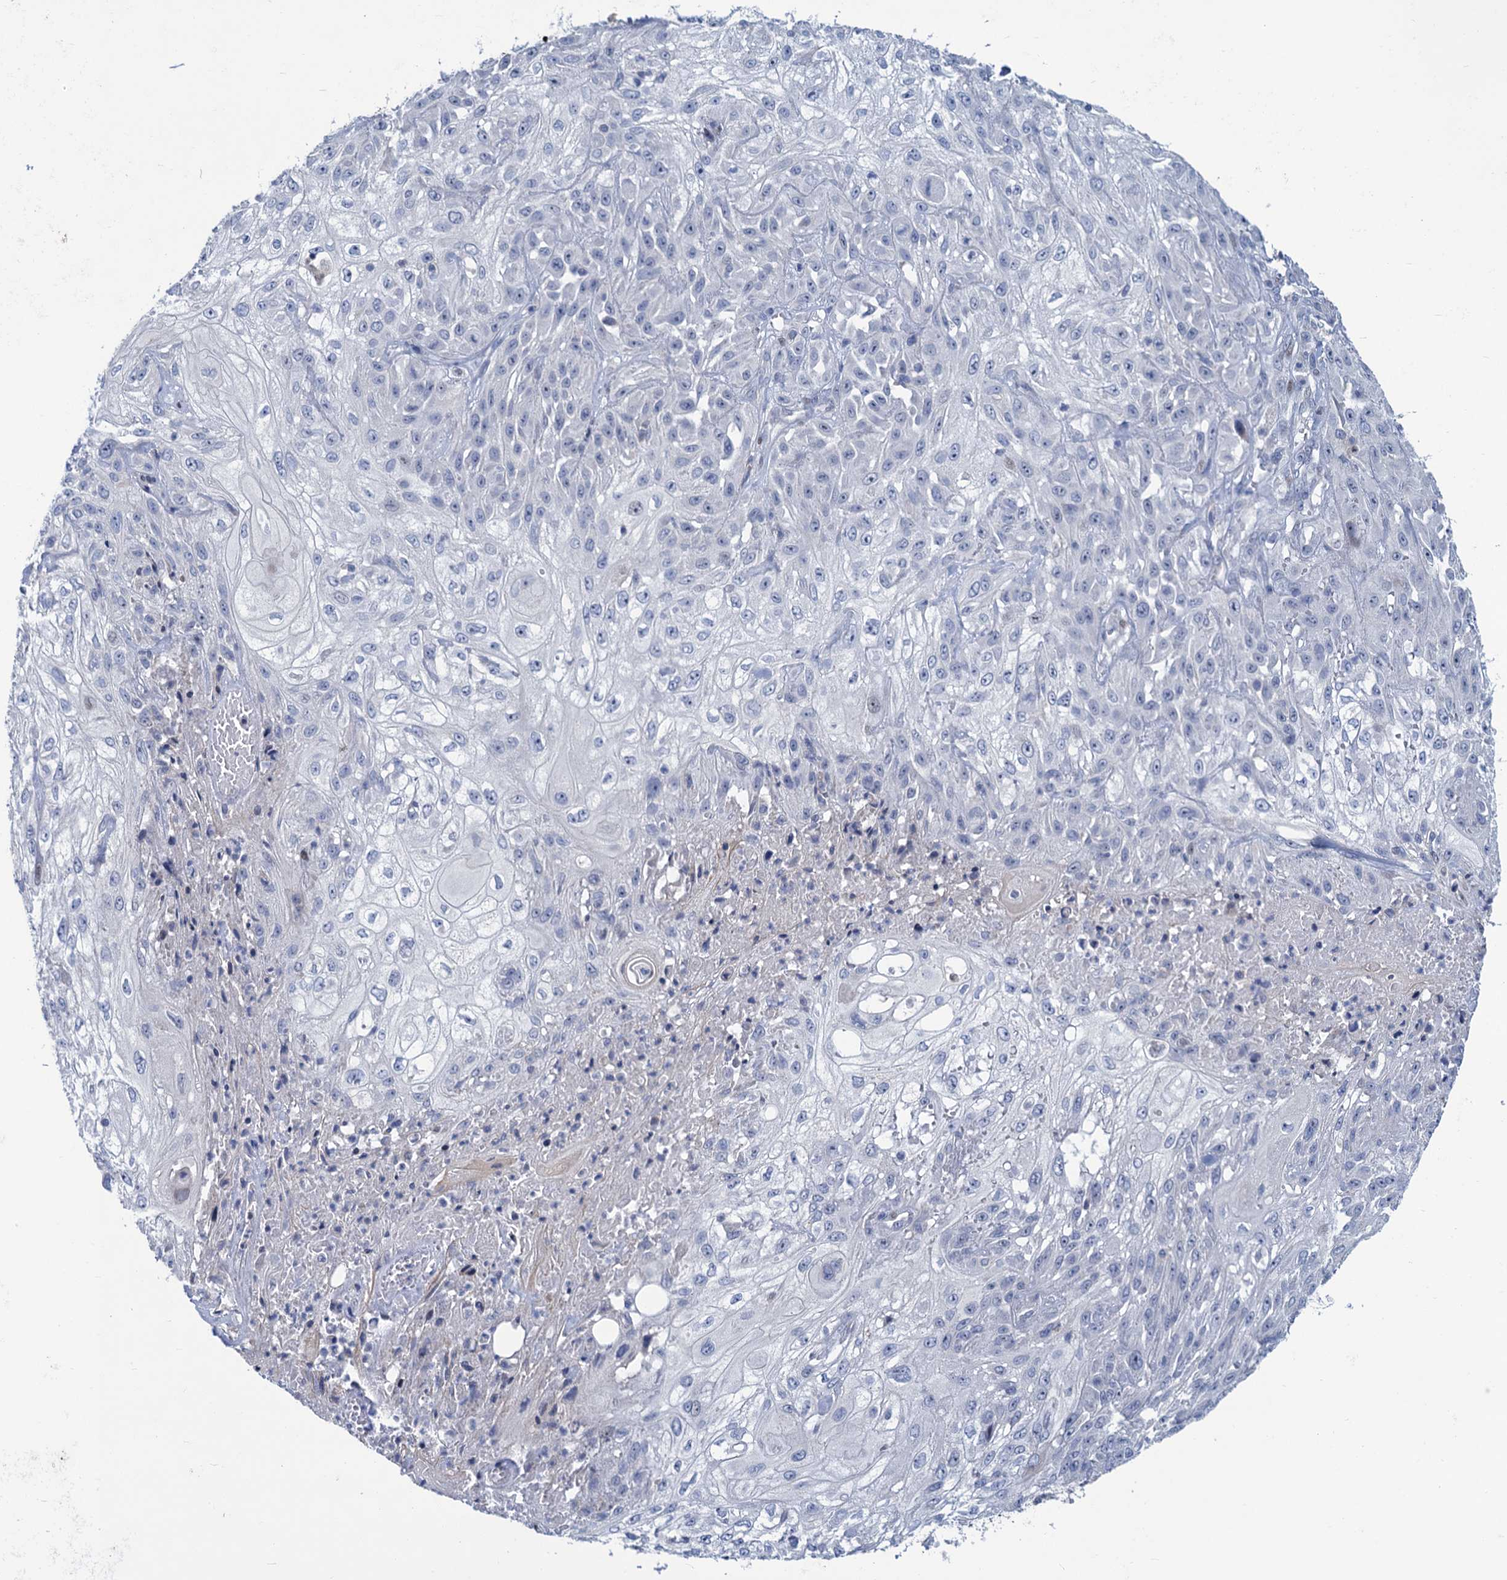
{"staining": {"intensity": "negative", "quantity": "none", "location": "none"}, "tissue": "skin cancer", "cell_type": "Tumor cells", "image_type": "cancer", "snomed": [{"axis": "morphology", "description": "Squamous cell carcinoma, NOS"}, {"axis": "morphology", "description": "Squamous cell carcinoma, metastatic, NOS"}, {"axis": "topography", "description": "Skin"}, {"axis": "topography", "description": "Lymph node"}], "caption": "Immunohistochemical staining of human skin cancer shows no significant staining in tumor cells.", "gene": "ESYT3", "patient": {"sex": "male", "age": 75}}